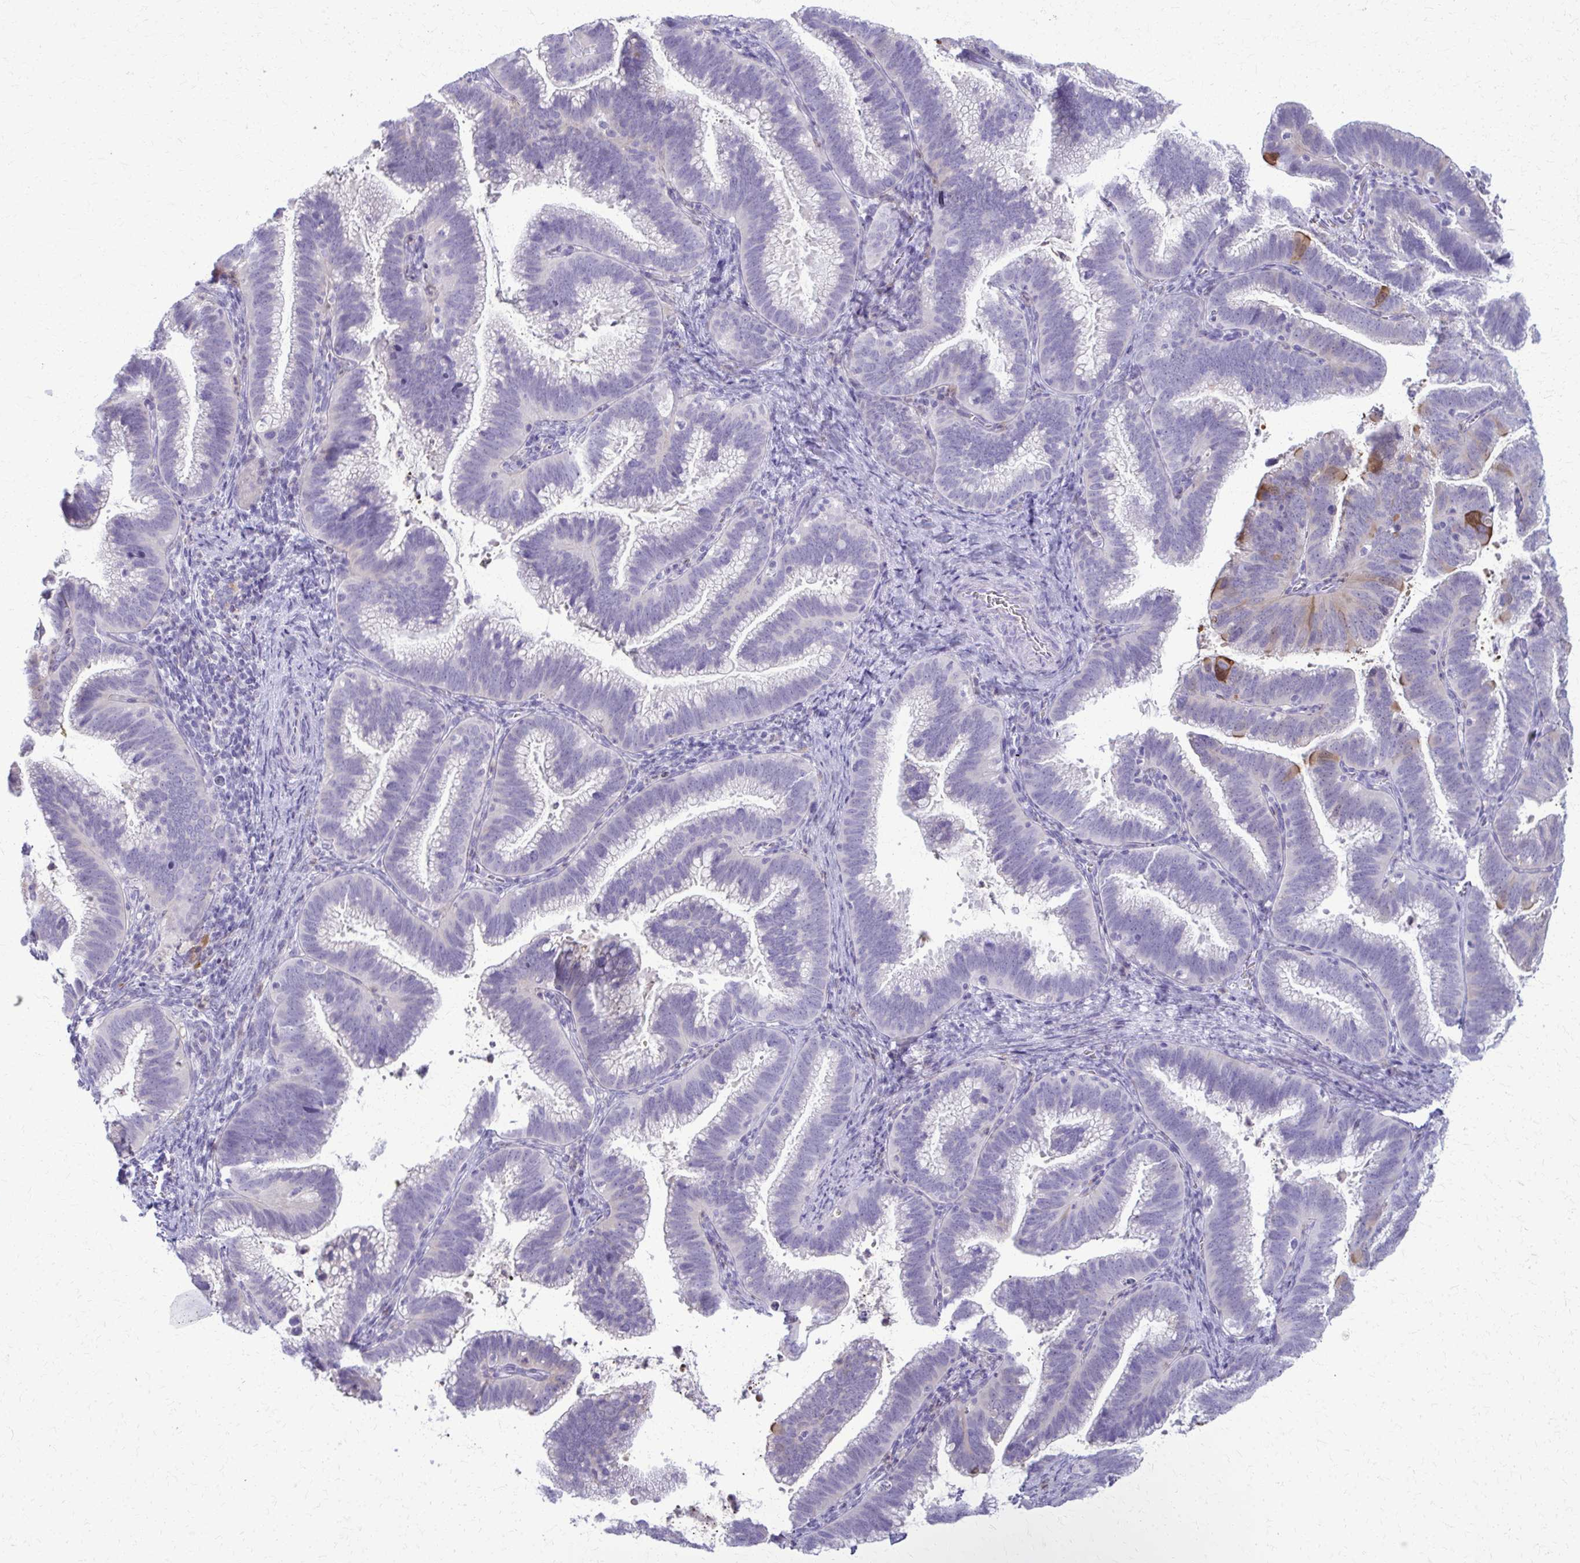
{"staining": {"intensity": "moderate", "quantity": "<25%", "location": "cytoplasmic/membranous"}, "tissue": "cervical cancer", "cell_type": "Tumor cells", "image_type": "cancer", "snomed": [{"axis": "morphology", "description": "Adenocarcinoma, NOS"}, {"axis": "topography", "description": "Cervix"}], "caption": "IHC photomicrograph of human cervical adenocarcinoma stained for a protein (brown), which shows low levels of moderate cytoplasmic/membranous positivity in approximately <25% of tumor cells.", "gene": "OR4M1", "patient": {"sex": "female", "age": 61}}